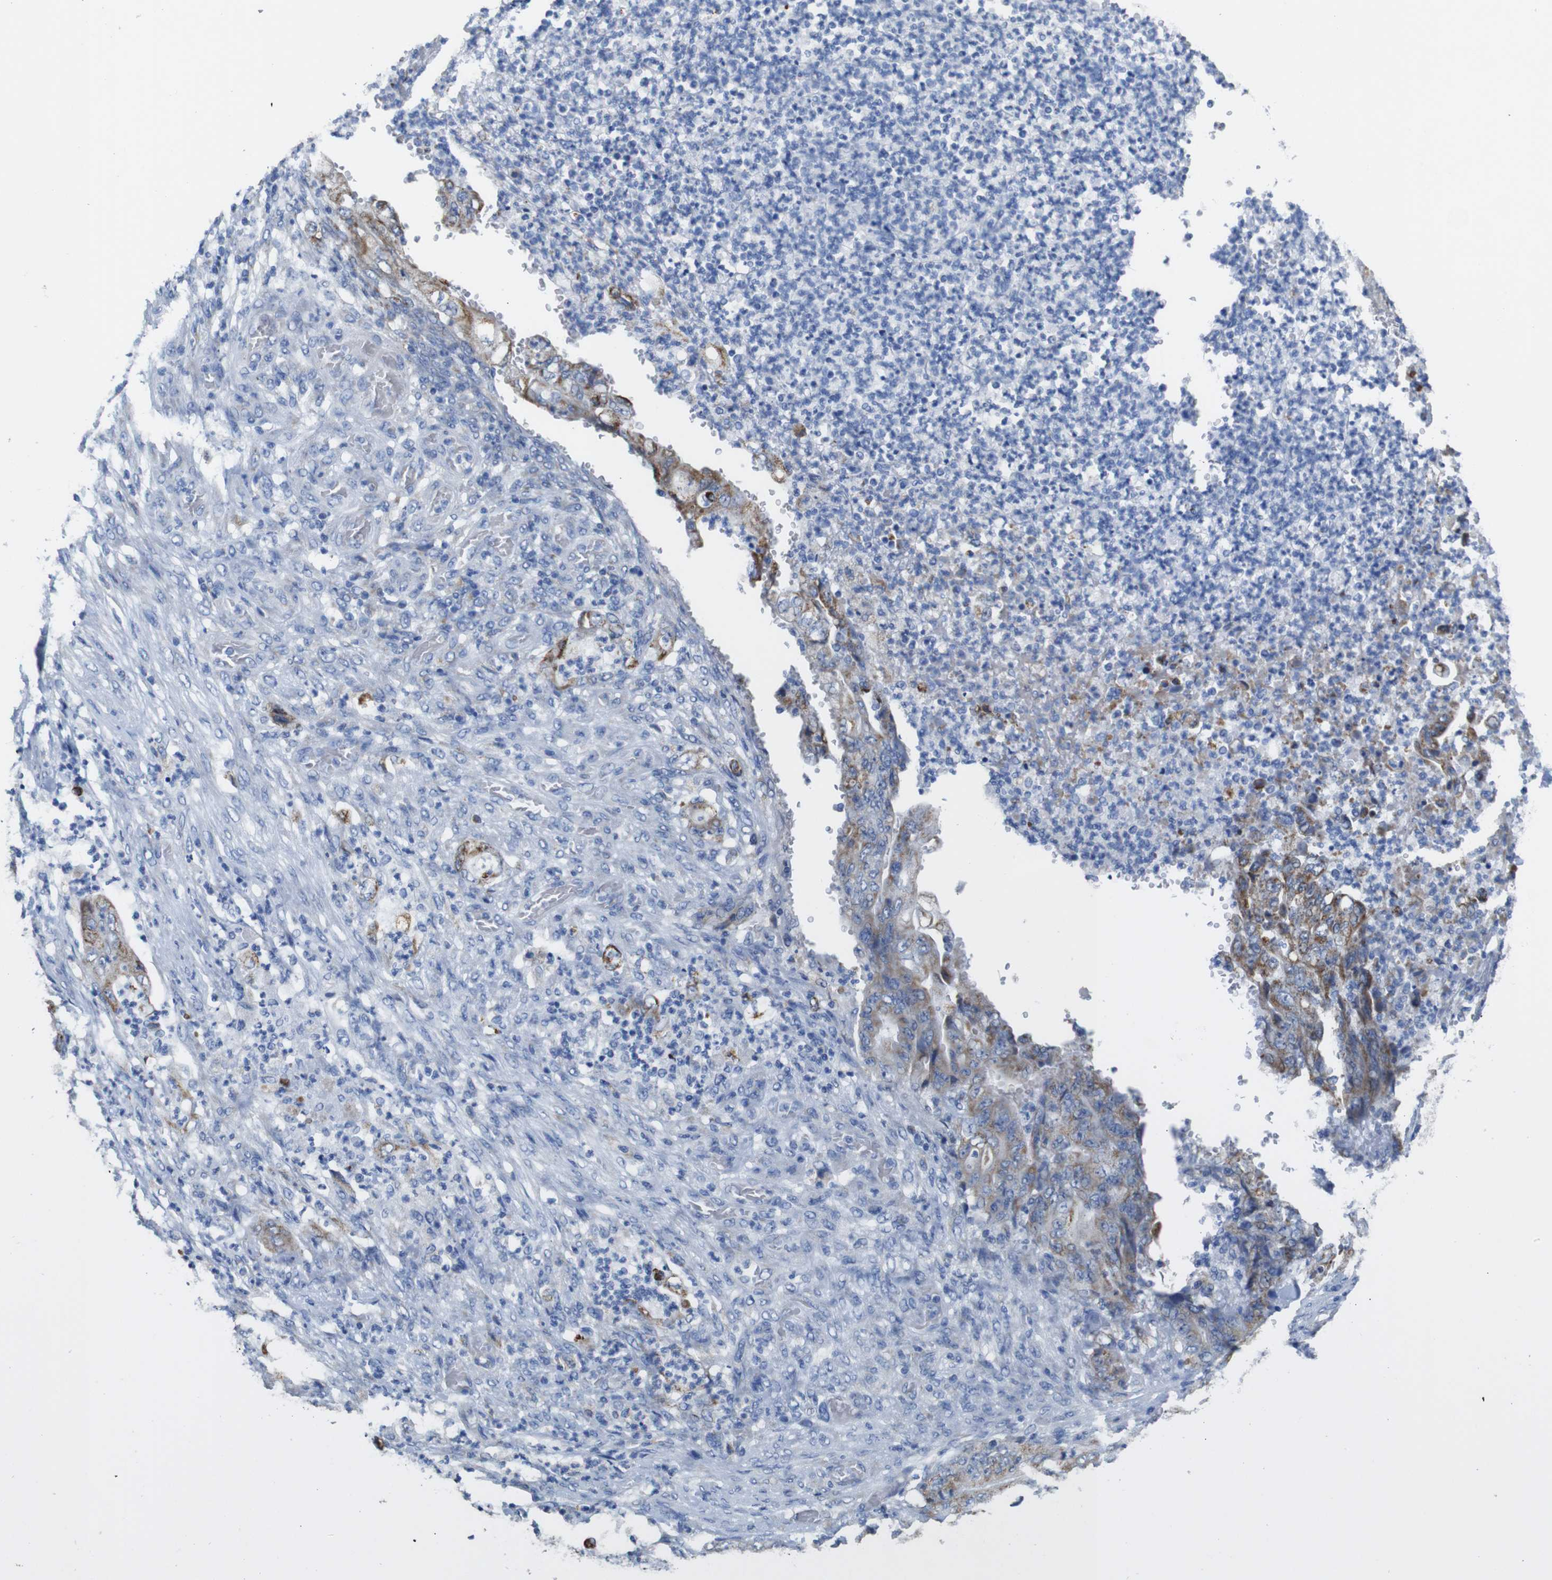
{"staining": {"intensity": "moderate", "quantity": "25%-75%", "location": "cytoplasmic/membranous"}, "tissue": "stomach cancer", "cell_type": "Tumor cells", "image_type": "cancer", "snomed": [{"axis": "morphology", "description": "Adenocarcinoma, NOS"}, {"axis": "topography", "description": "Stomach"}], "caption": "A medium amount of moderate cytoplasmic/membranous expression is identified in approximately 25%-75% of tumor cells in stomach cancer (adenocarcinoma) tissue.", "gene": "MAOA", "patient": {"sex": "female", "age": 73}}